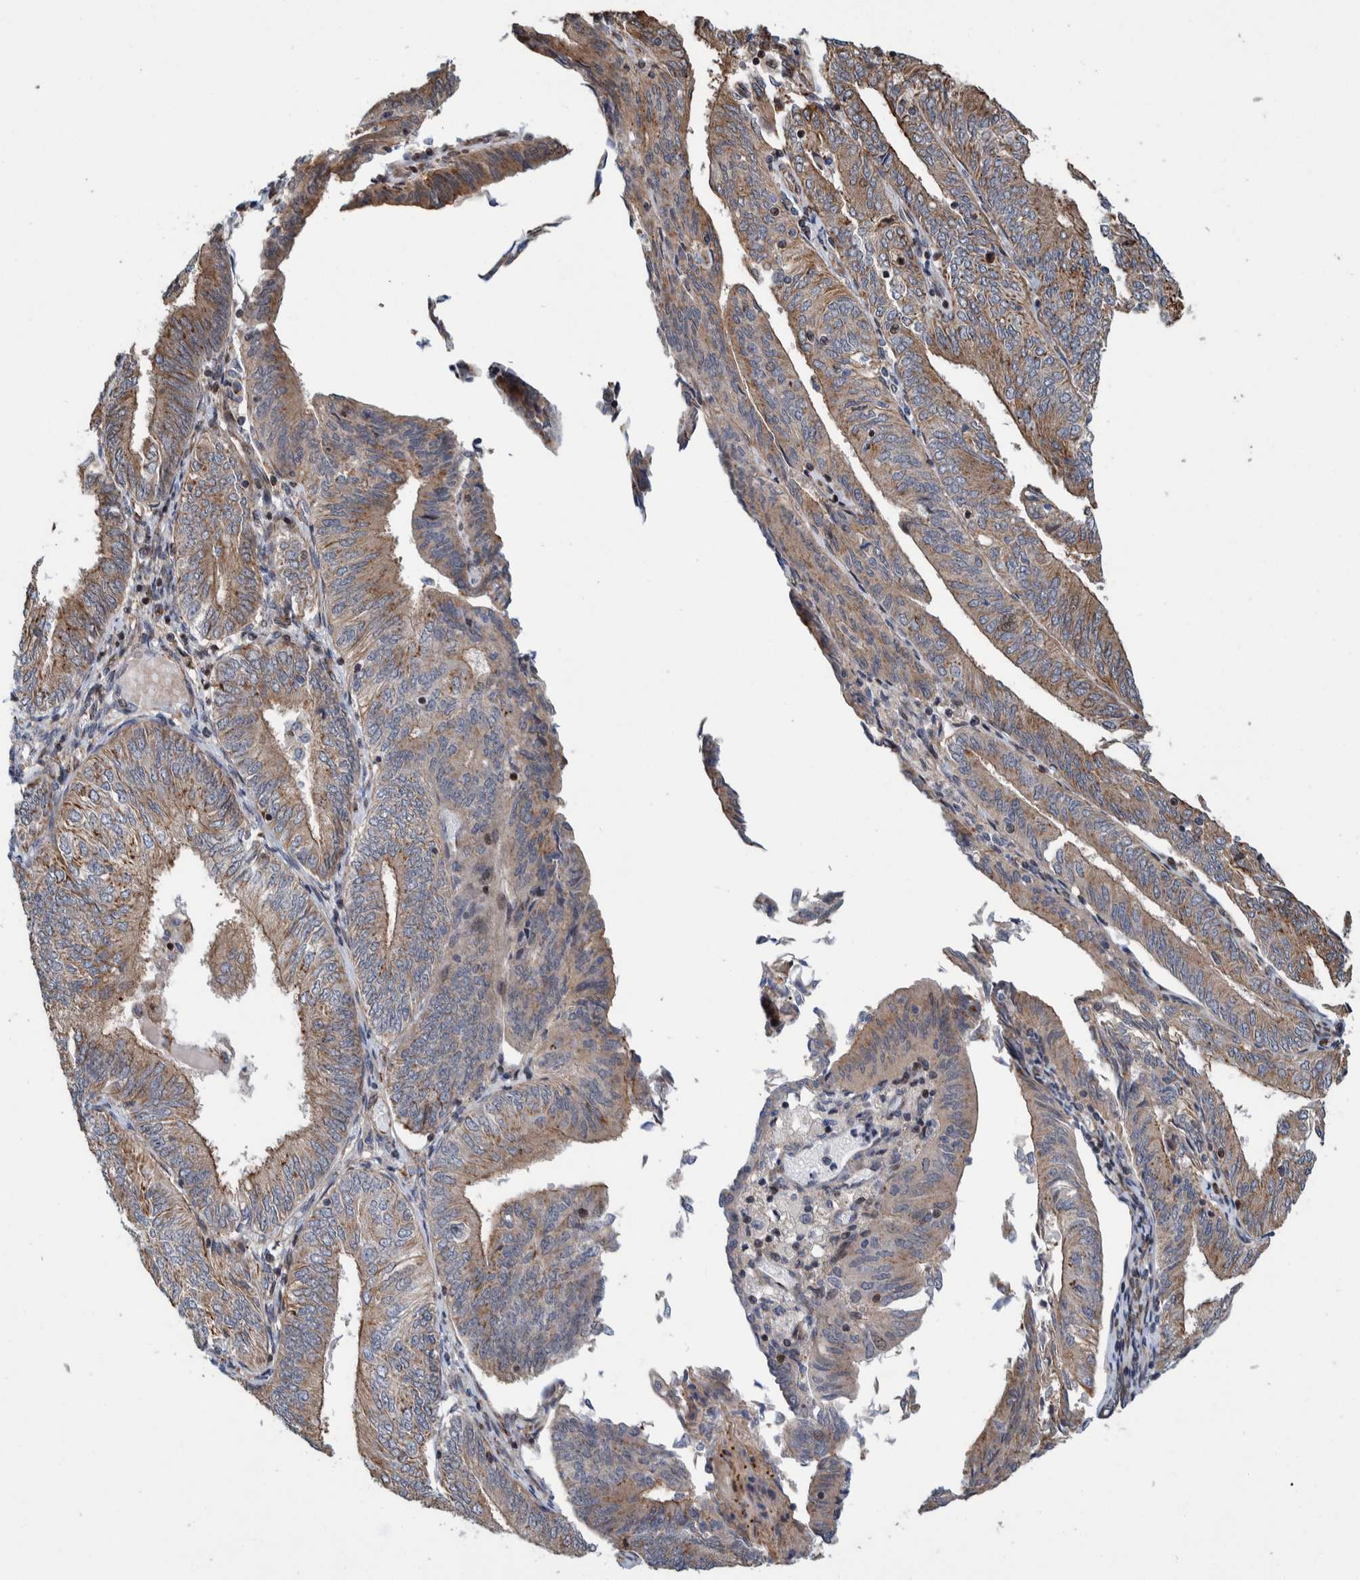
{"staining": {"intensity": "moderate", "quantity": ">75%", "location": "cytoplasmic/membranous"}, "tissue": "endometrial cancer", "cell_type": "Tumor cells", "image_type": "cancer", "snomed": [{"axis": "morphology", "description": "Adenocarcinoma, NOS"}, {"axis": "topography", "description": "Endometrium"}], "caption": "Immunohistochemistry (IHC) micrograph of endometrial adenocarcinoma stained for a protein (brown), which exhibits medium levels of moderate cytoplasmic/membranous positivity in about >75% of tumor cells.", "gene": "CCDC57", "patient": {"sex": "female", "age": 58}}